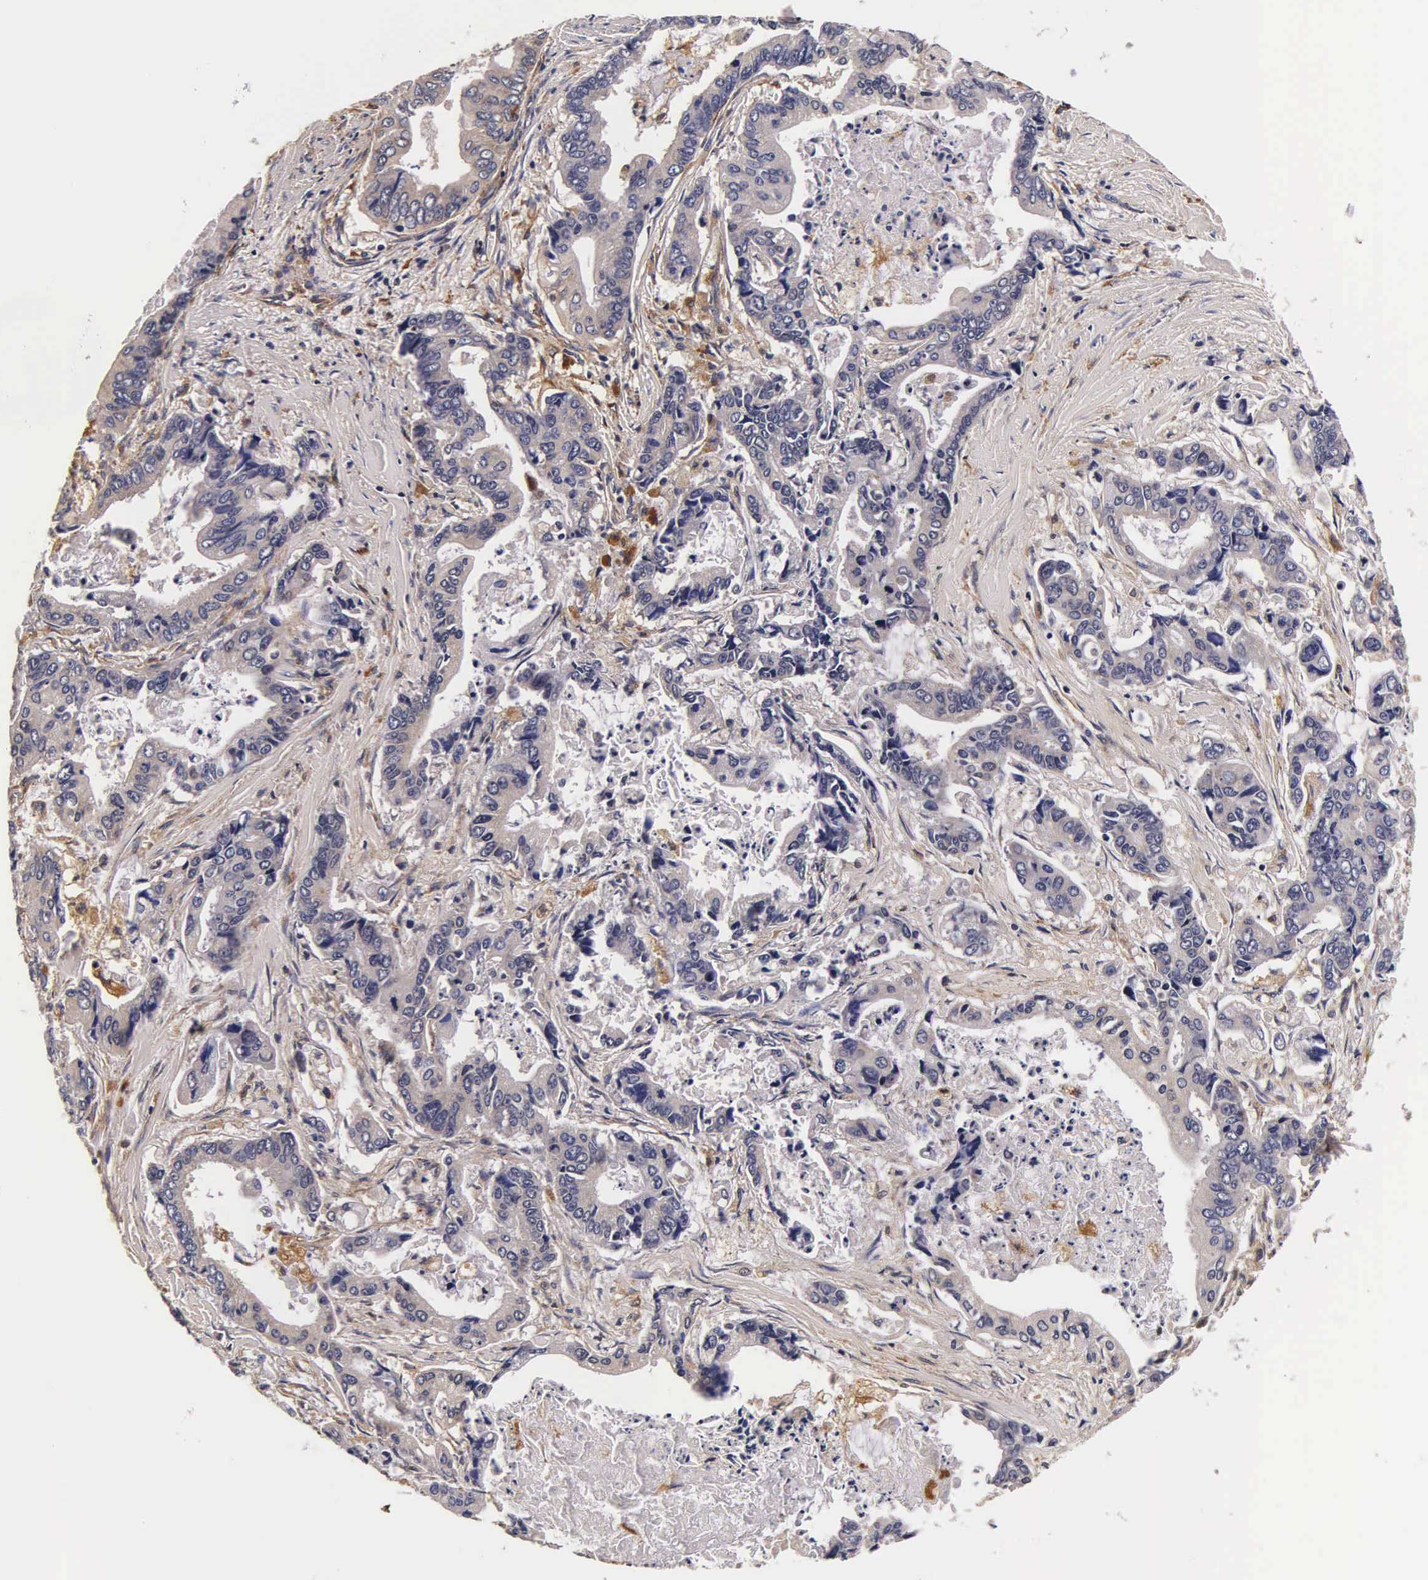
{"staining": {"intensity": "moderate", "quantity": "25%-75%", "location": "cytoplasmic/membranous"}, "tissue": "stomach cancer", "cell_type": "Tumor cells", "image_type": "cancer", "snomed": [{"axis": "morphology", "description": "Adenocarcinoma, NOS"}, {"axis": "topography", "description": "Stomach, upper"}], "caption": "Stomach cancer (adenocarcinoma) was stained to show a protein in brown. There is medium levels of moderate cytoplasmic/membranous staining in approximately 25%-75% of tumor cells.", "gene": "CTSB", "patient": {"sex": "male", "age": 80}}